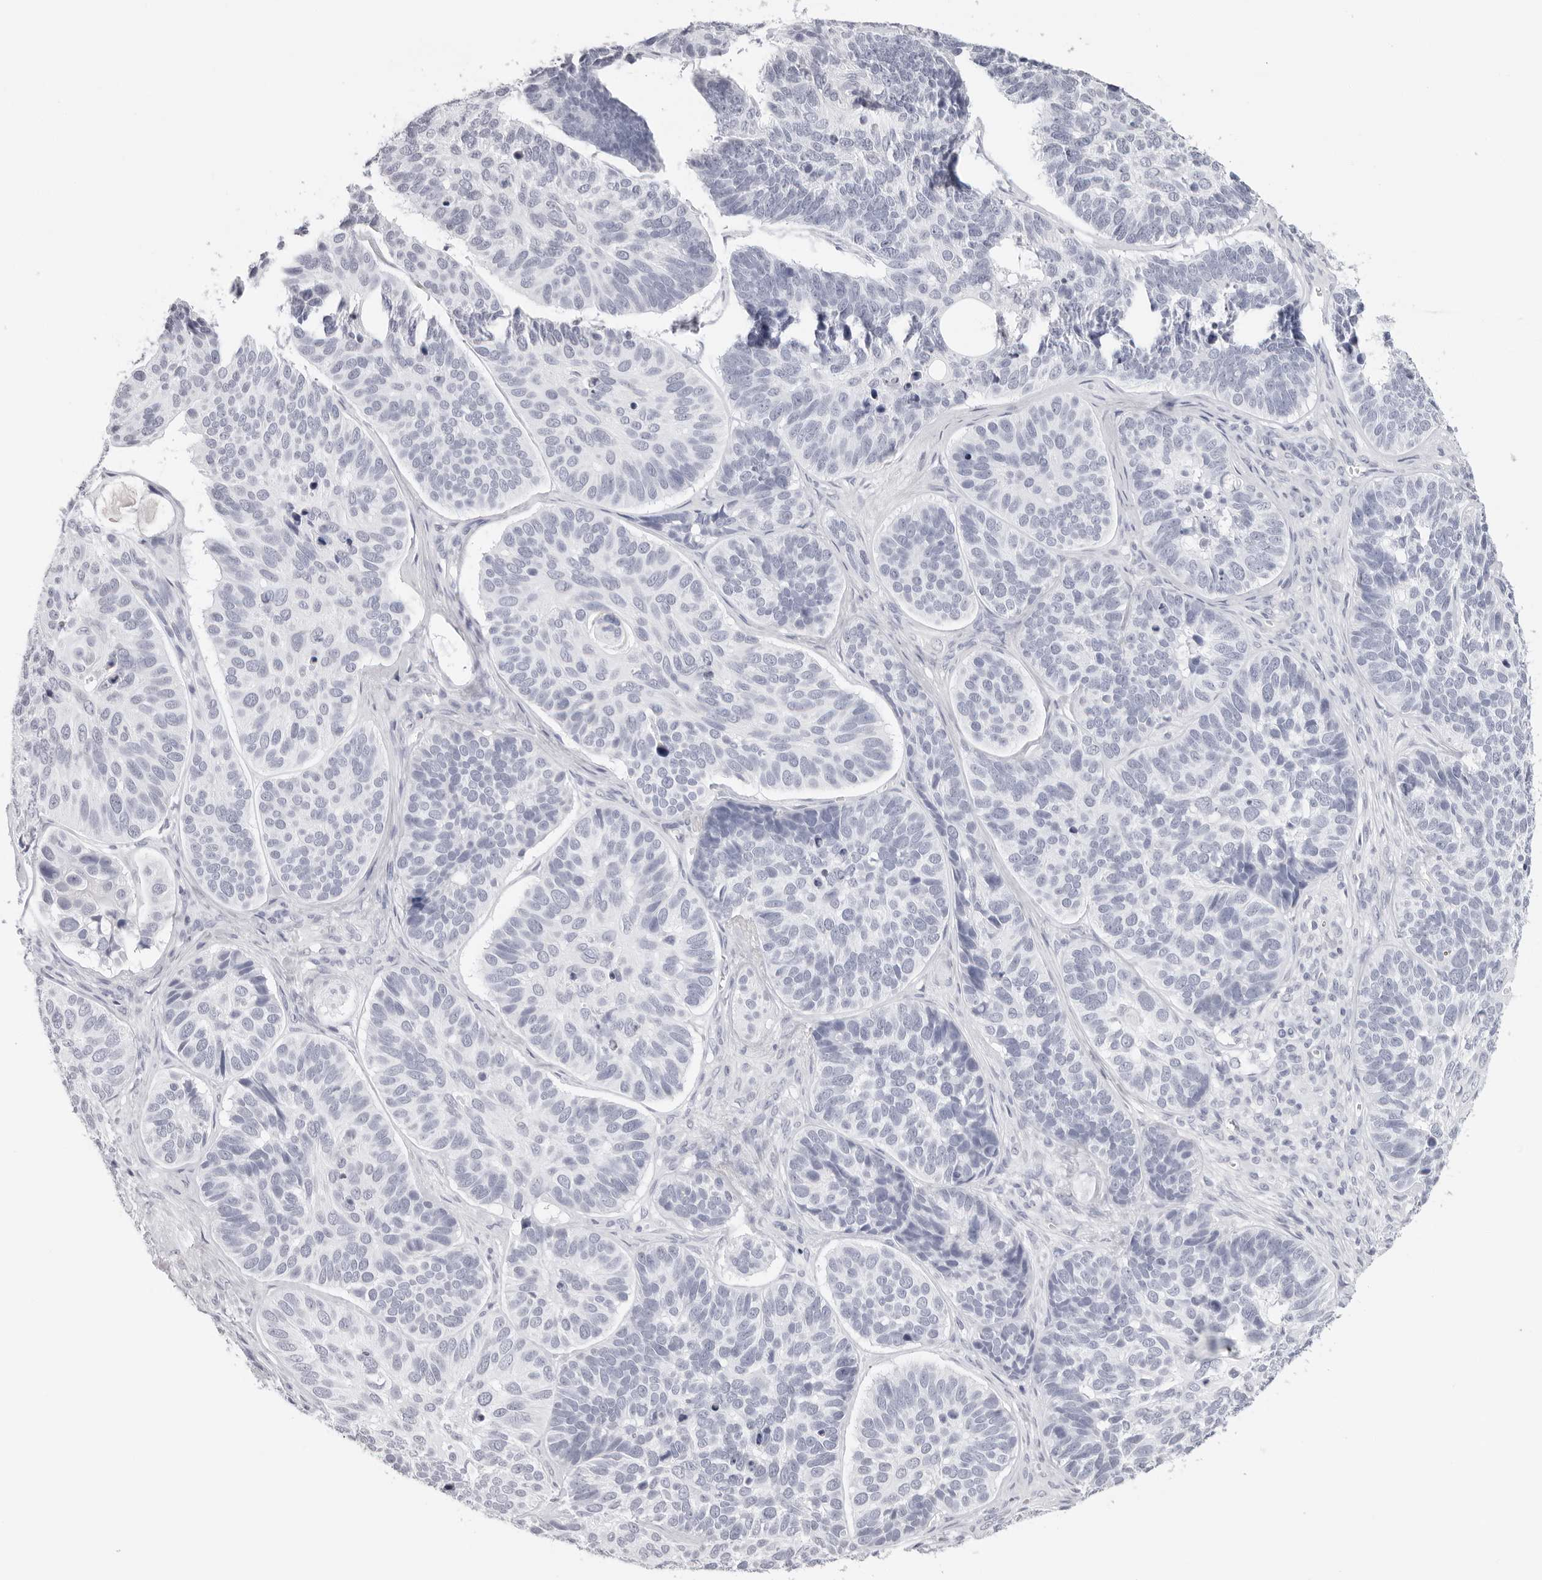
{"staining": {"intensity": "negative", "quantity": "none", "location": "none"}, "tissue": "skin cancer", "cell_type": "Tumor cells", "image_type": "cancer", "snomed": [{"axis": "morphology", "description": "Basal cell carcinoma"}, {"axis": "topography", "description": "Skin"}], "caption": "This is a photomicrograph of immunohistochemistry (IHC) staining of skin cancer, which shows no staining in tumor cells. Brightfield microscopy of immunohistochemistry stained with DAB (brown) and hematoxylin (blue), captured at high magnification.", "gene": "AGMAT", "patient": {"sex": "male", "age": 62}}